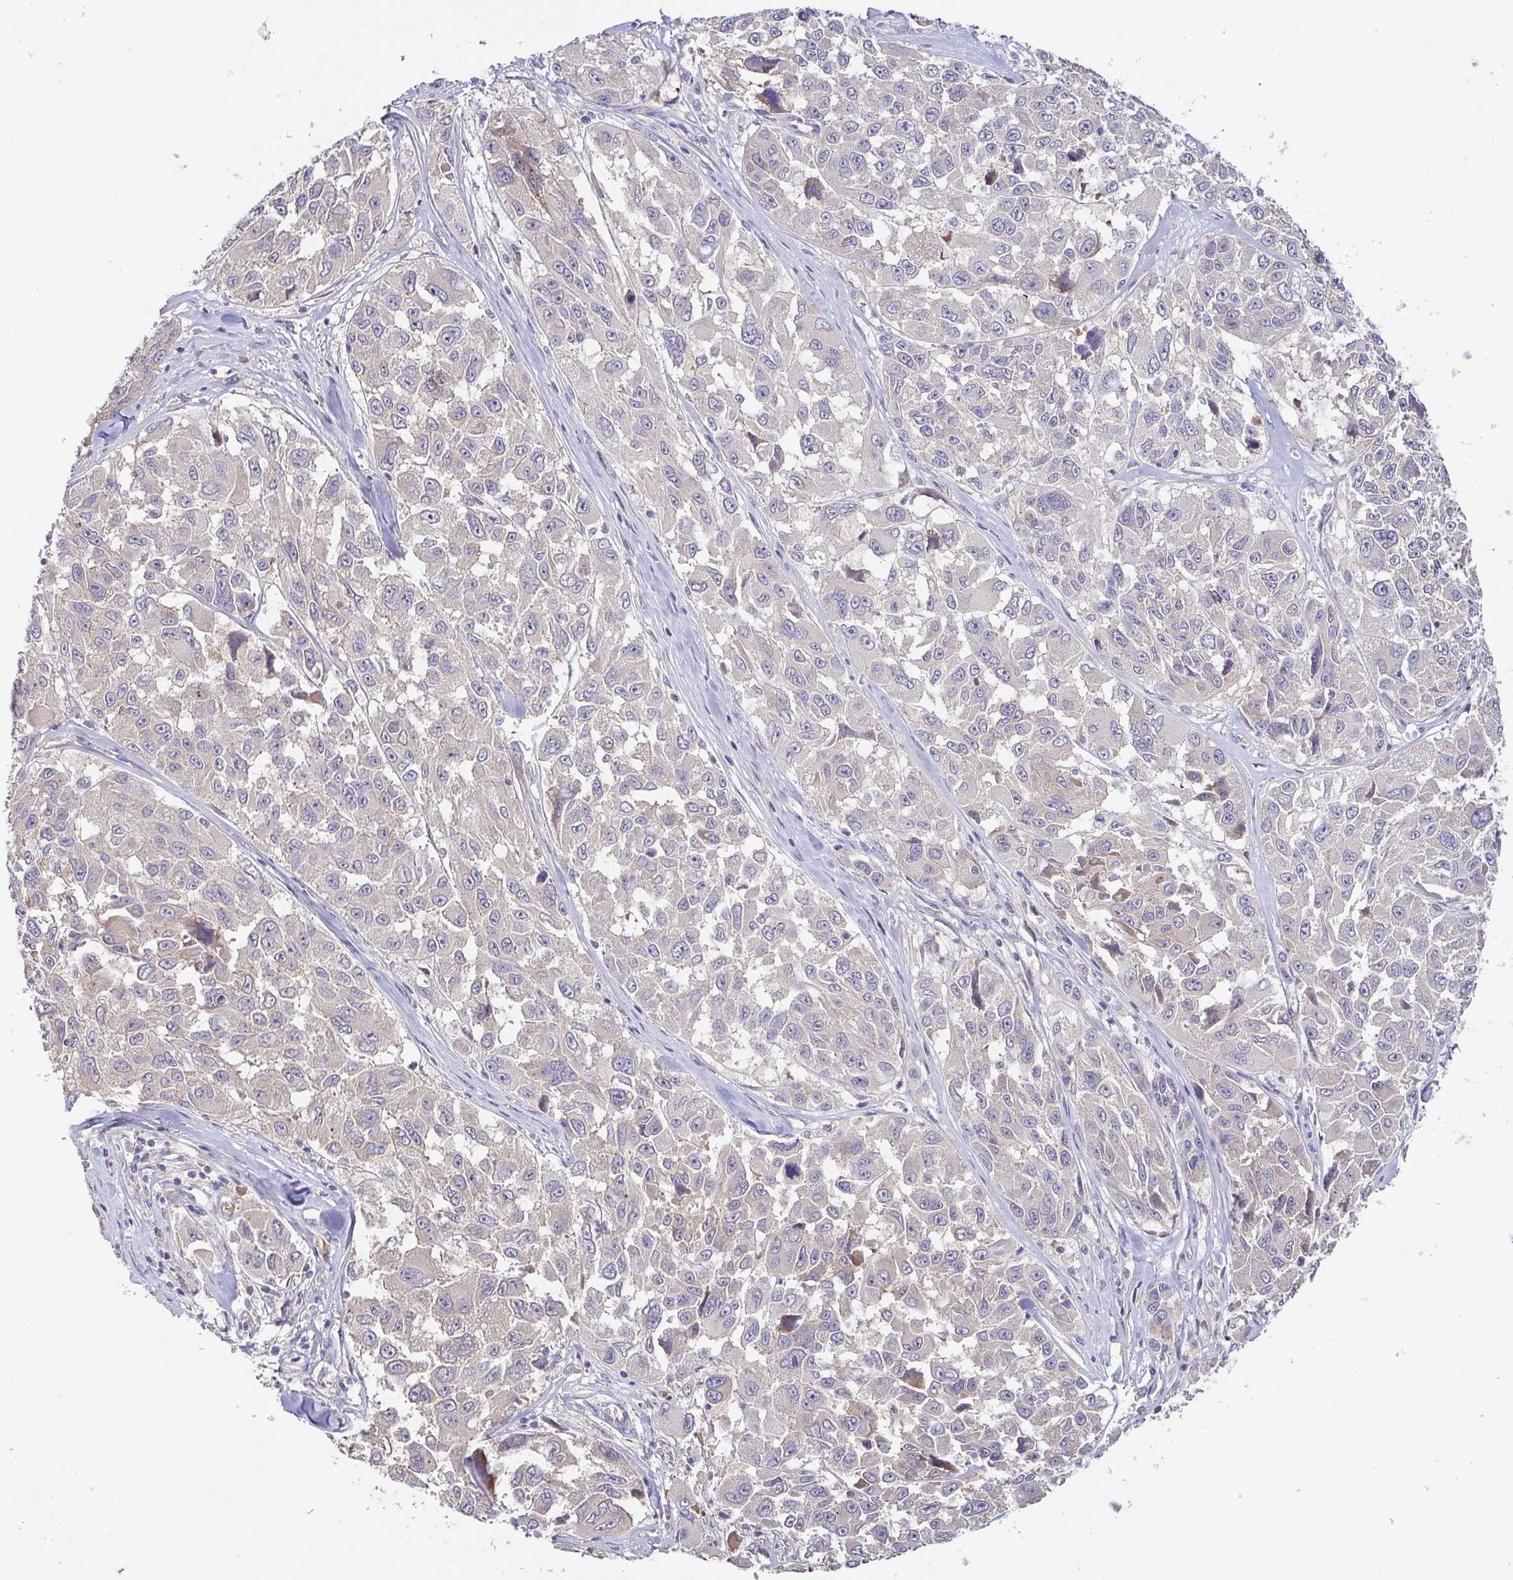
{"staining": {"intensity": "negative", "quantity": "none", "location": "none"}, "tissue": "melanoma", "cell_type": "Tumor cells", "image_type": "cancer", "snomed": [{"axis": "morphology", "description": "Malignant melanoma, NOS"}, {"axis": "topography", "description": "Skin"}], "caption": "Malignant melanoma was stained to show a protein in brown. There is no significant staining in tumor cells.", "gene": "EIF3D", "patient": {"sex": "female", "age": 66}}